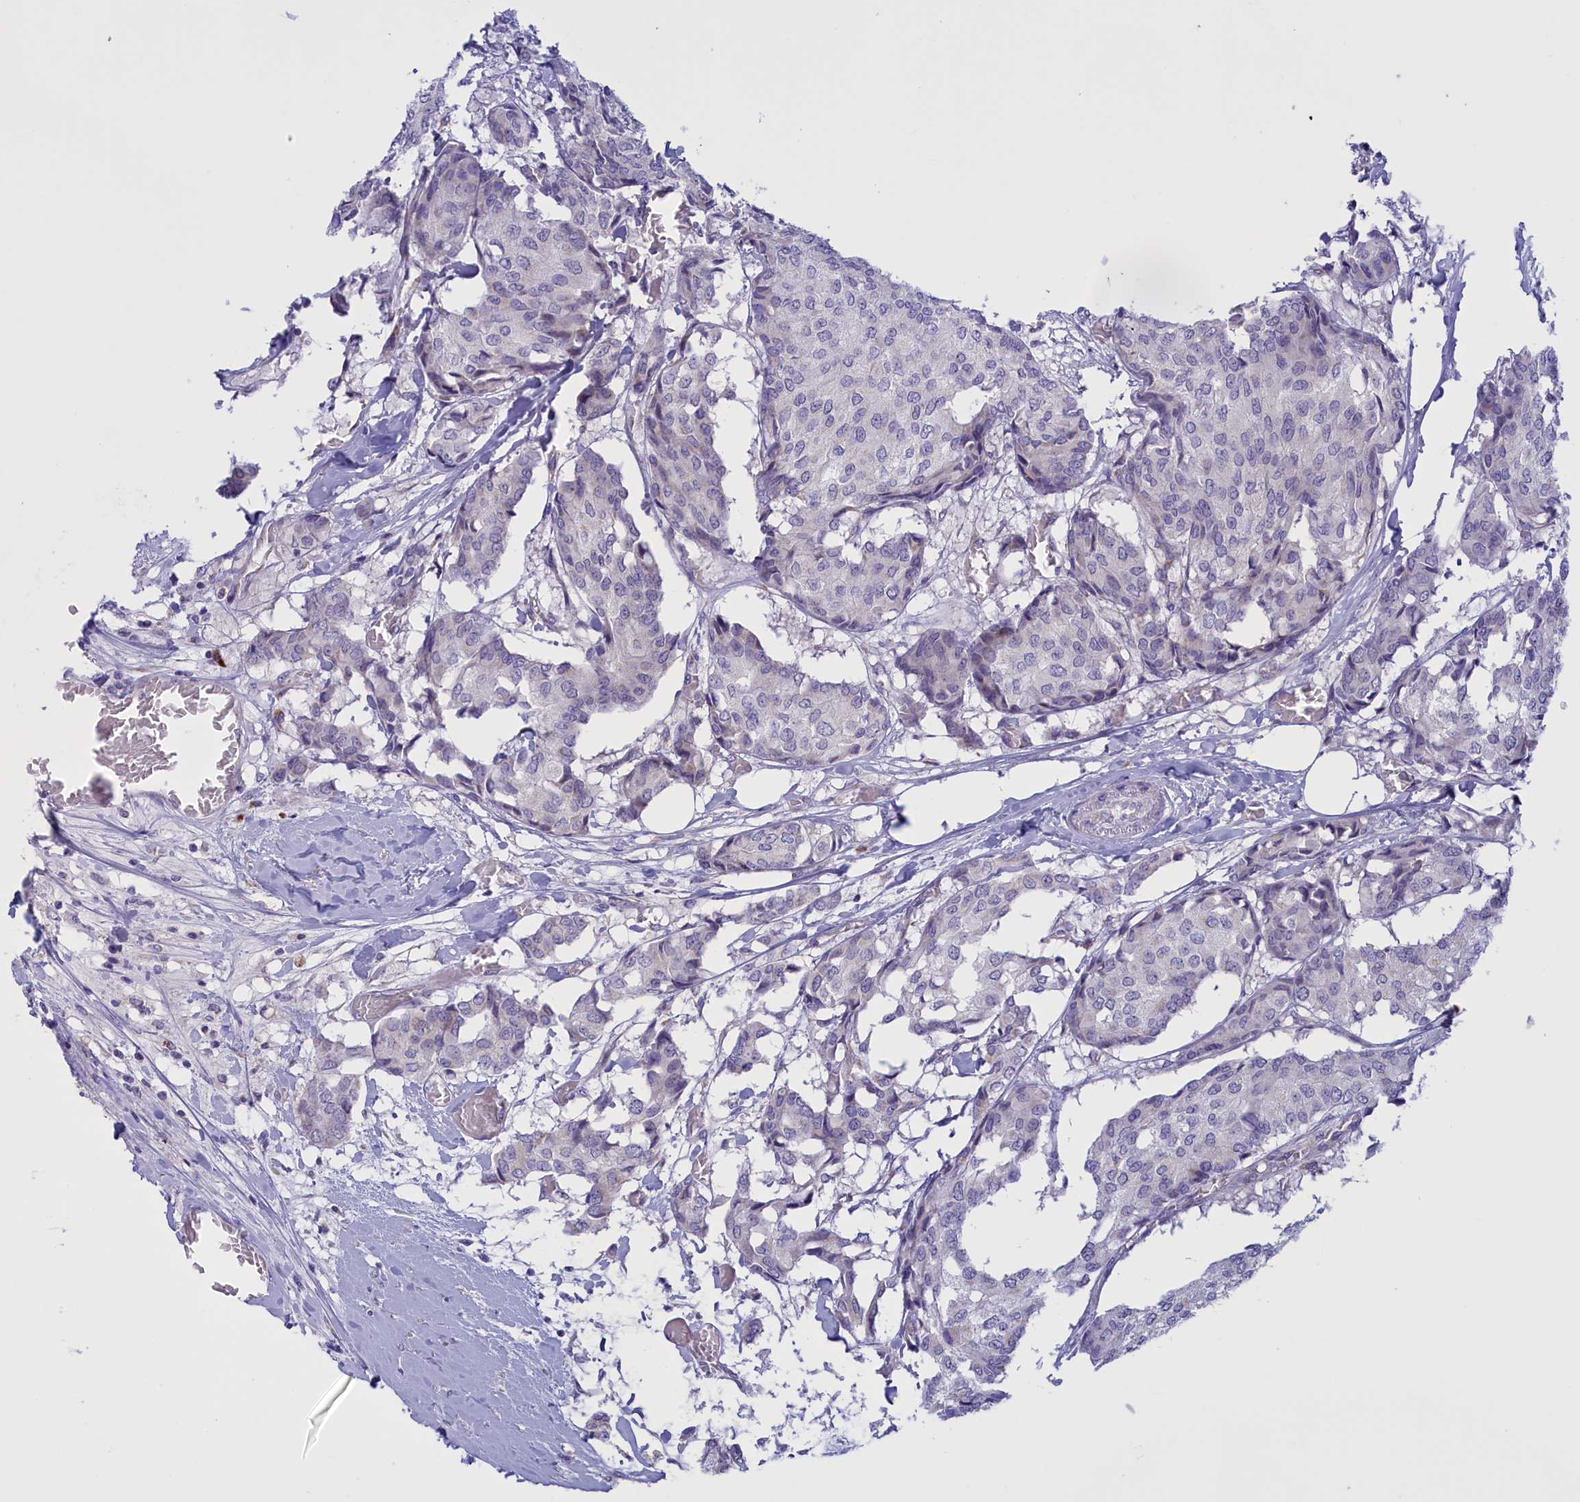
{"staining": {"intensity": "negative", "quantity": "none", "location": "none"}, "tissue": "breast cancer", "cell_type": "Tumor cells", "image_type": "cancer", "snomed": [{"axis": "morphology", "description": "Duct carcinoma"}, {"axis": "topography", "description": "Breast"}], "caption": "There is no significant expression in tumor cells of infiltrating ductal carcinoma (breast).", "gene": "FAM149B1", "patient": {"sex": "female", "age": 75}}